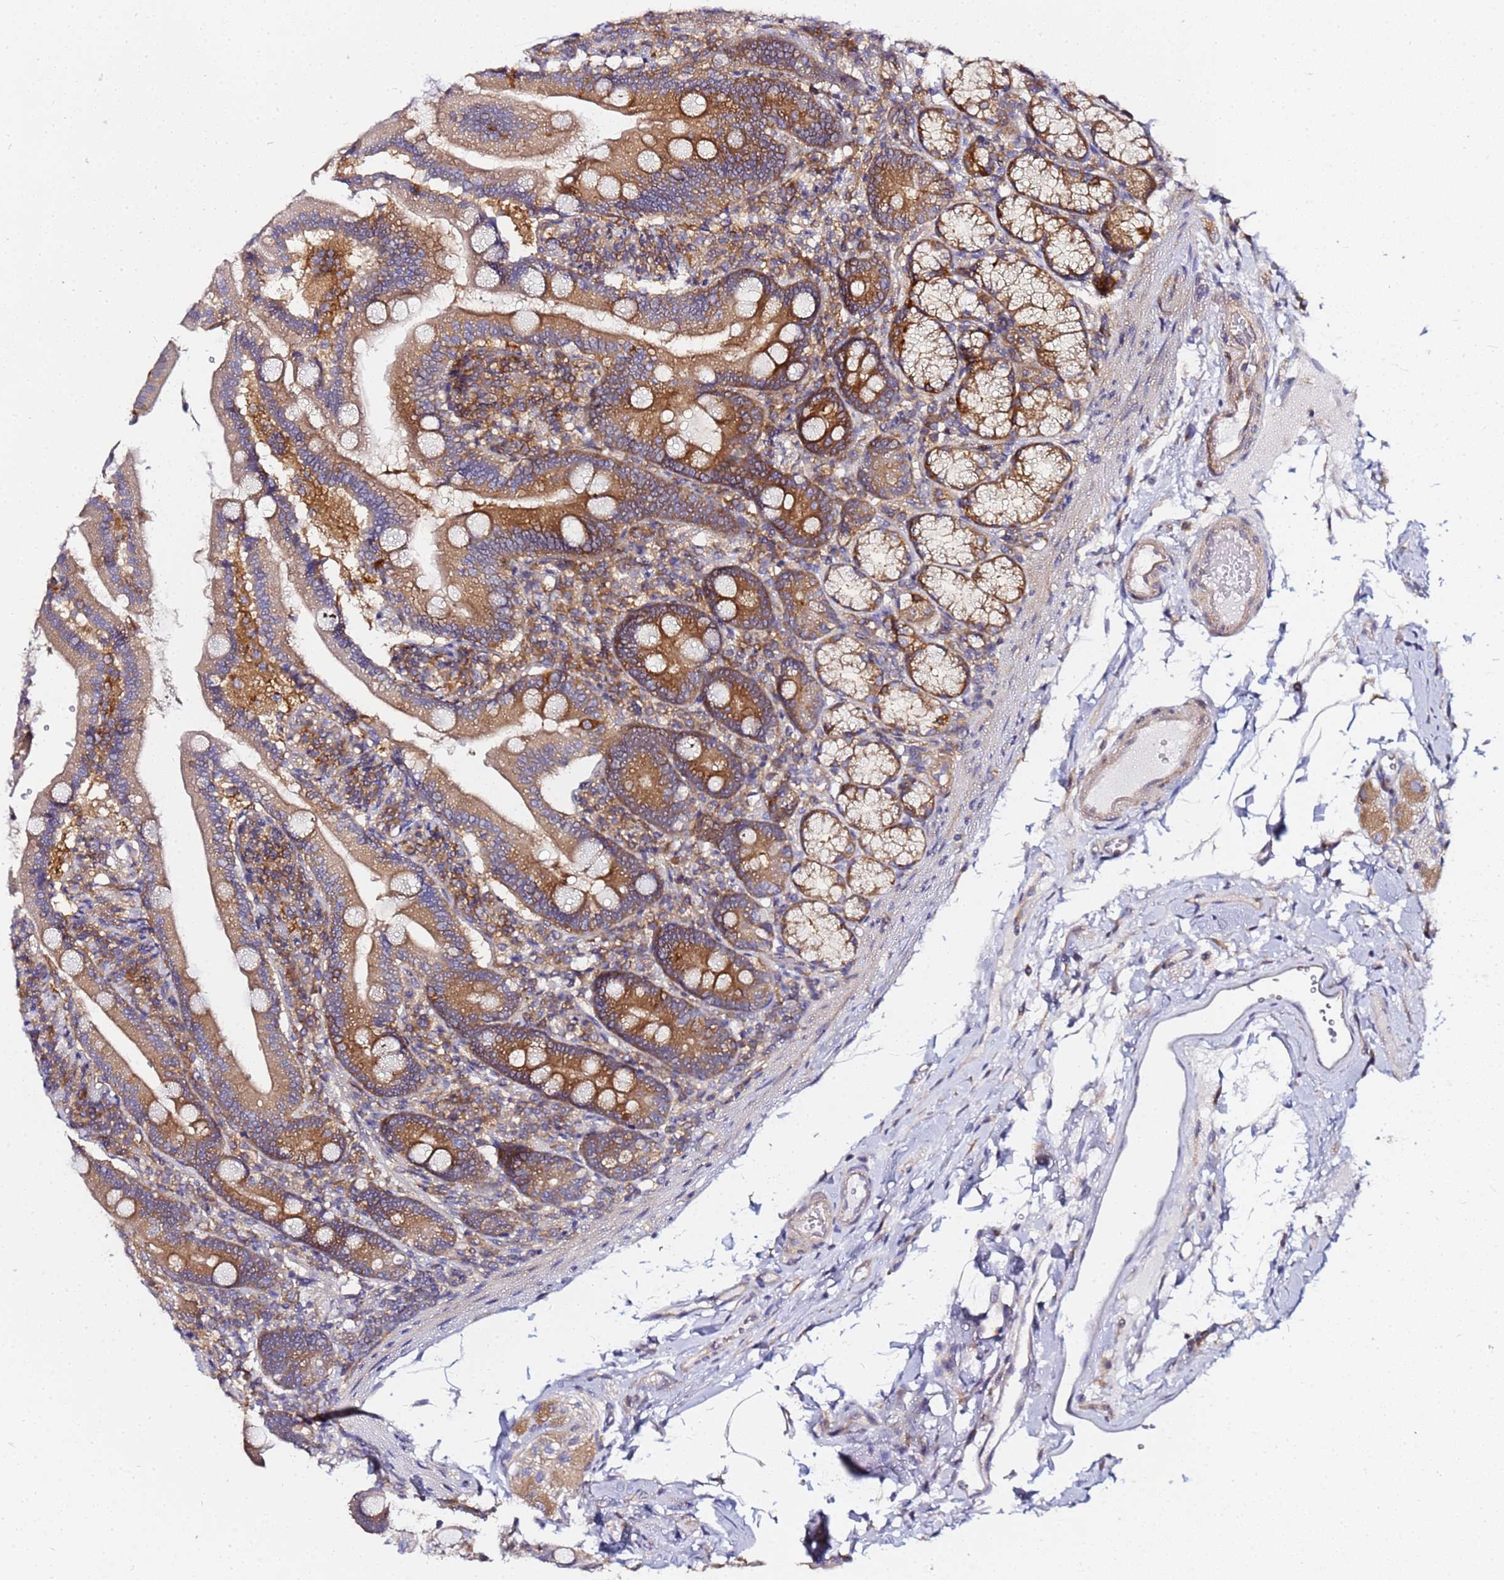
{"staining": {"intensity": "moderate", "quantity": ">75%", "location": "cytoplasmic/membranous"}, "tissue": "duodenum", "cell_type": "Glandular cells", "image_type": "normal", "snomed": [{"axis": "morphology", "description": "Normal tissue, NOS"}, {"axis": "topography", "description": "Duodenum"}], "caption": "IHC (DAB) staining of unremarkable duodenum exhibits moderate cytoplasmic/membranous protein positivity in approximately >75% of glandular cells. (DAB IHC, brown staining for protein, blue staining for nuclei).", "gene": "CHM", "patient": {"sex": "female", "age": 67}}